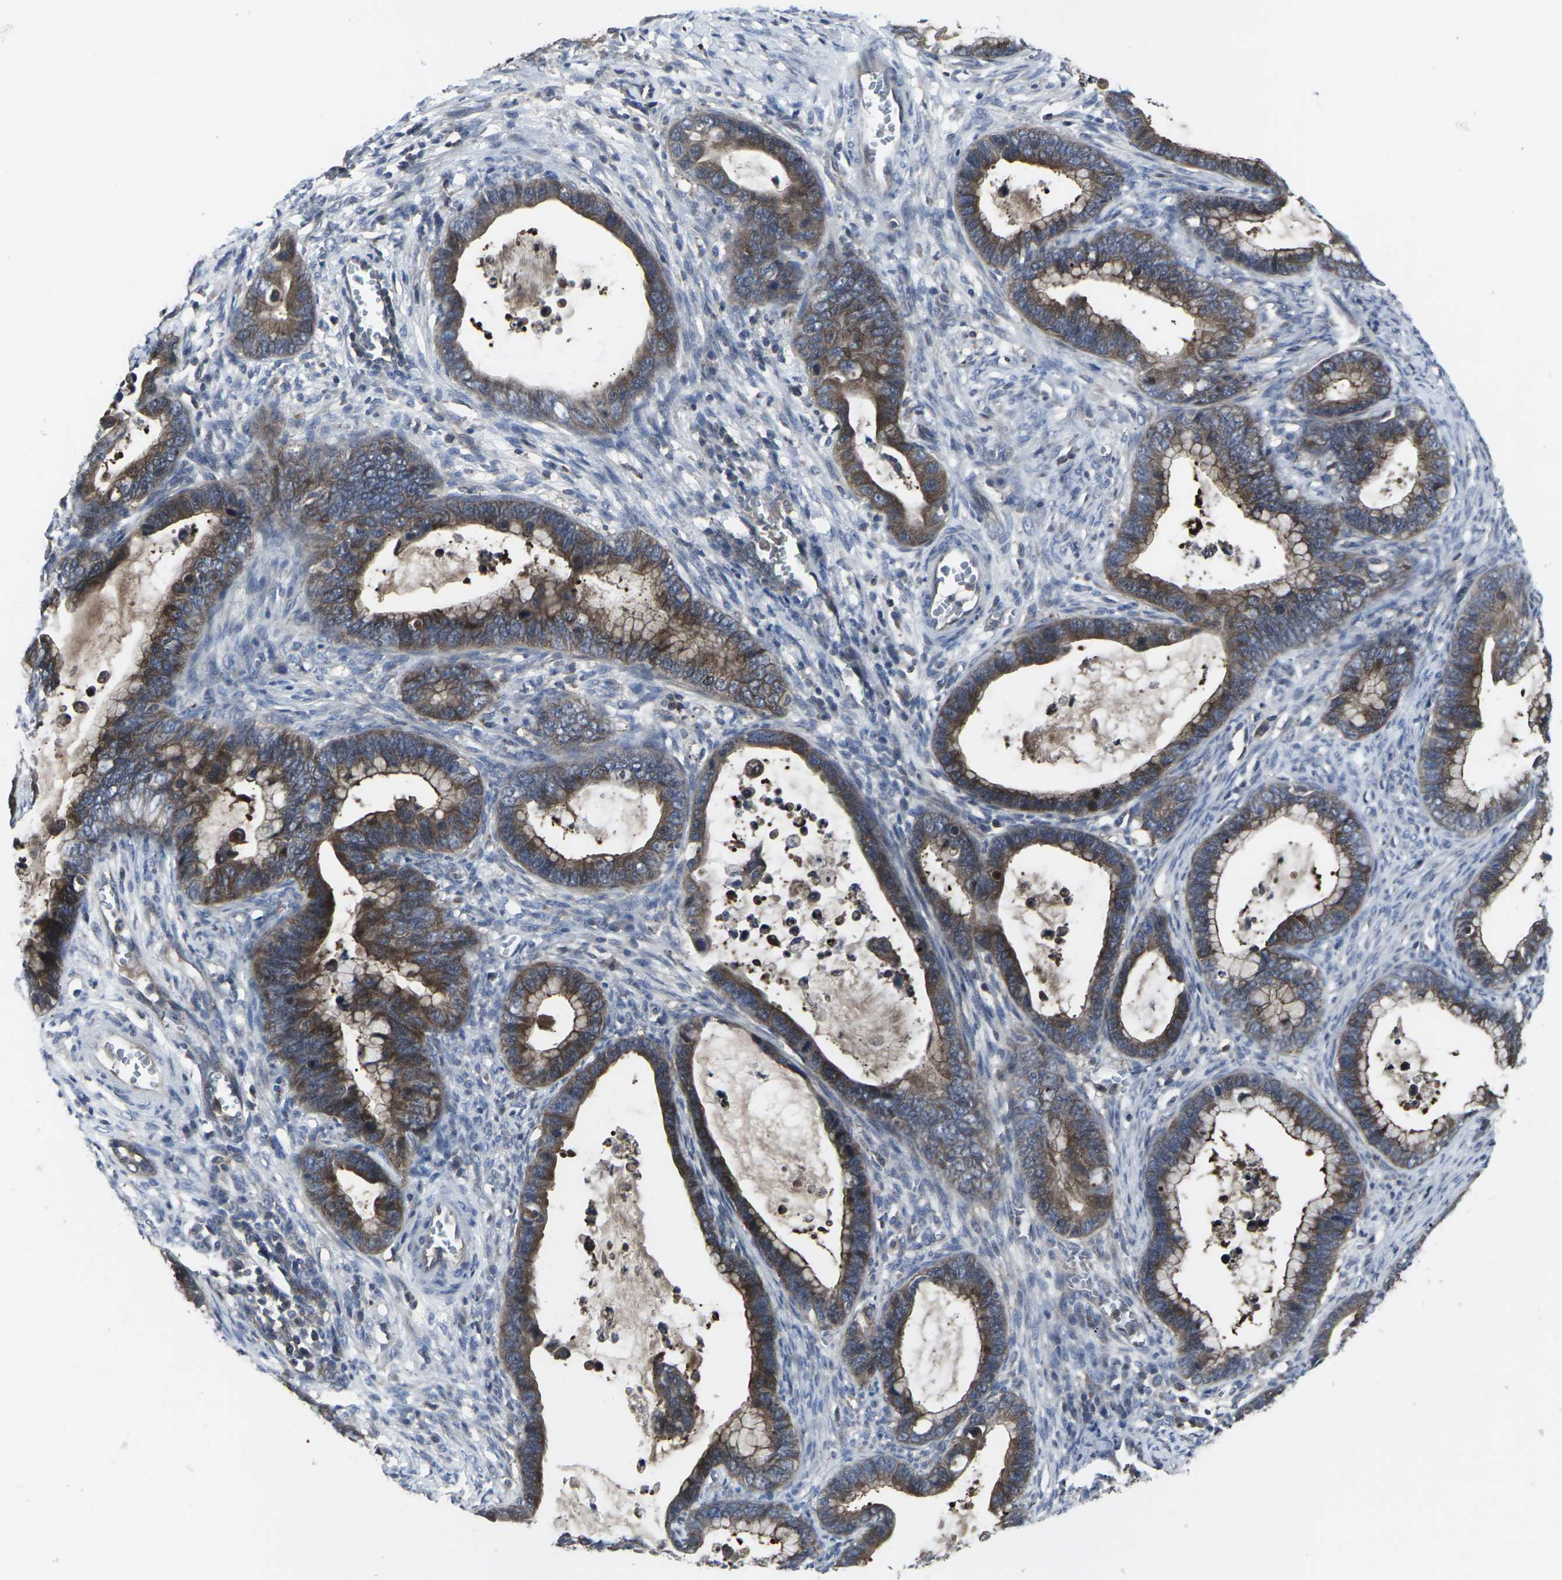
{"staining": {"intensity": "moderate", "quantity": ">75%", "location": "cytoplasmic/membranous"}, "tissue": "cervical cancer", "cell_type": "Tumor cells", "image_type": "cancer", "snomed": [{"axis": "morphology", "description": "Adenocarcinoma, NOS"}, {"axis": "topography", "description": "Cervix"}], "caption": "An IHC micrograph of neoplastic tissue is shown. Protein staining in brown highlights moderate cytoplasmic/membranous positivity in cervical cancer within tumor cells.", "gene": "HPRT1", "patient": {"sex": "female", "age": 44}}